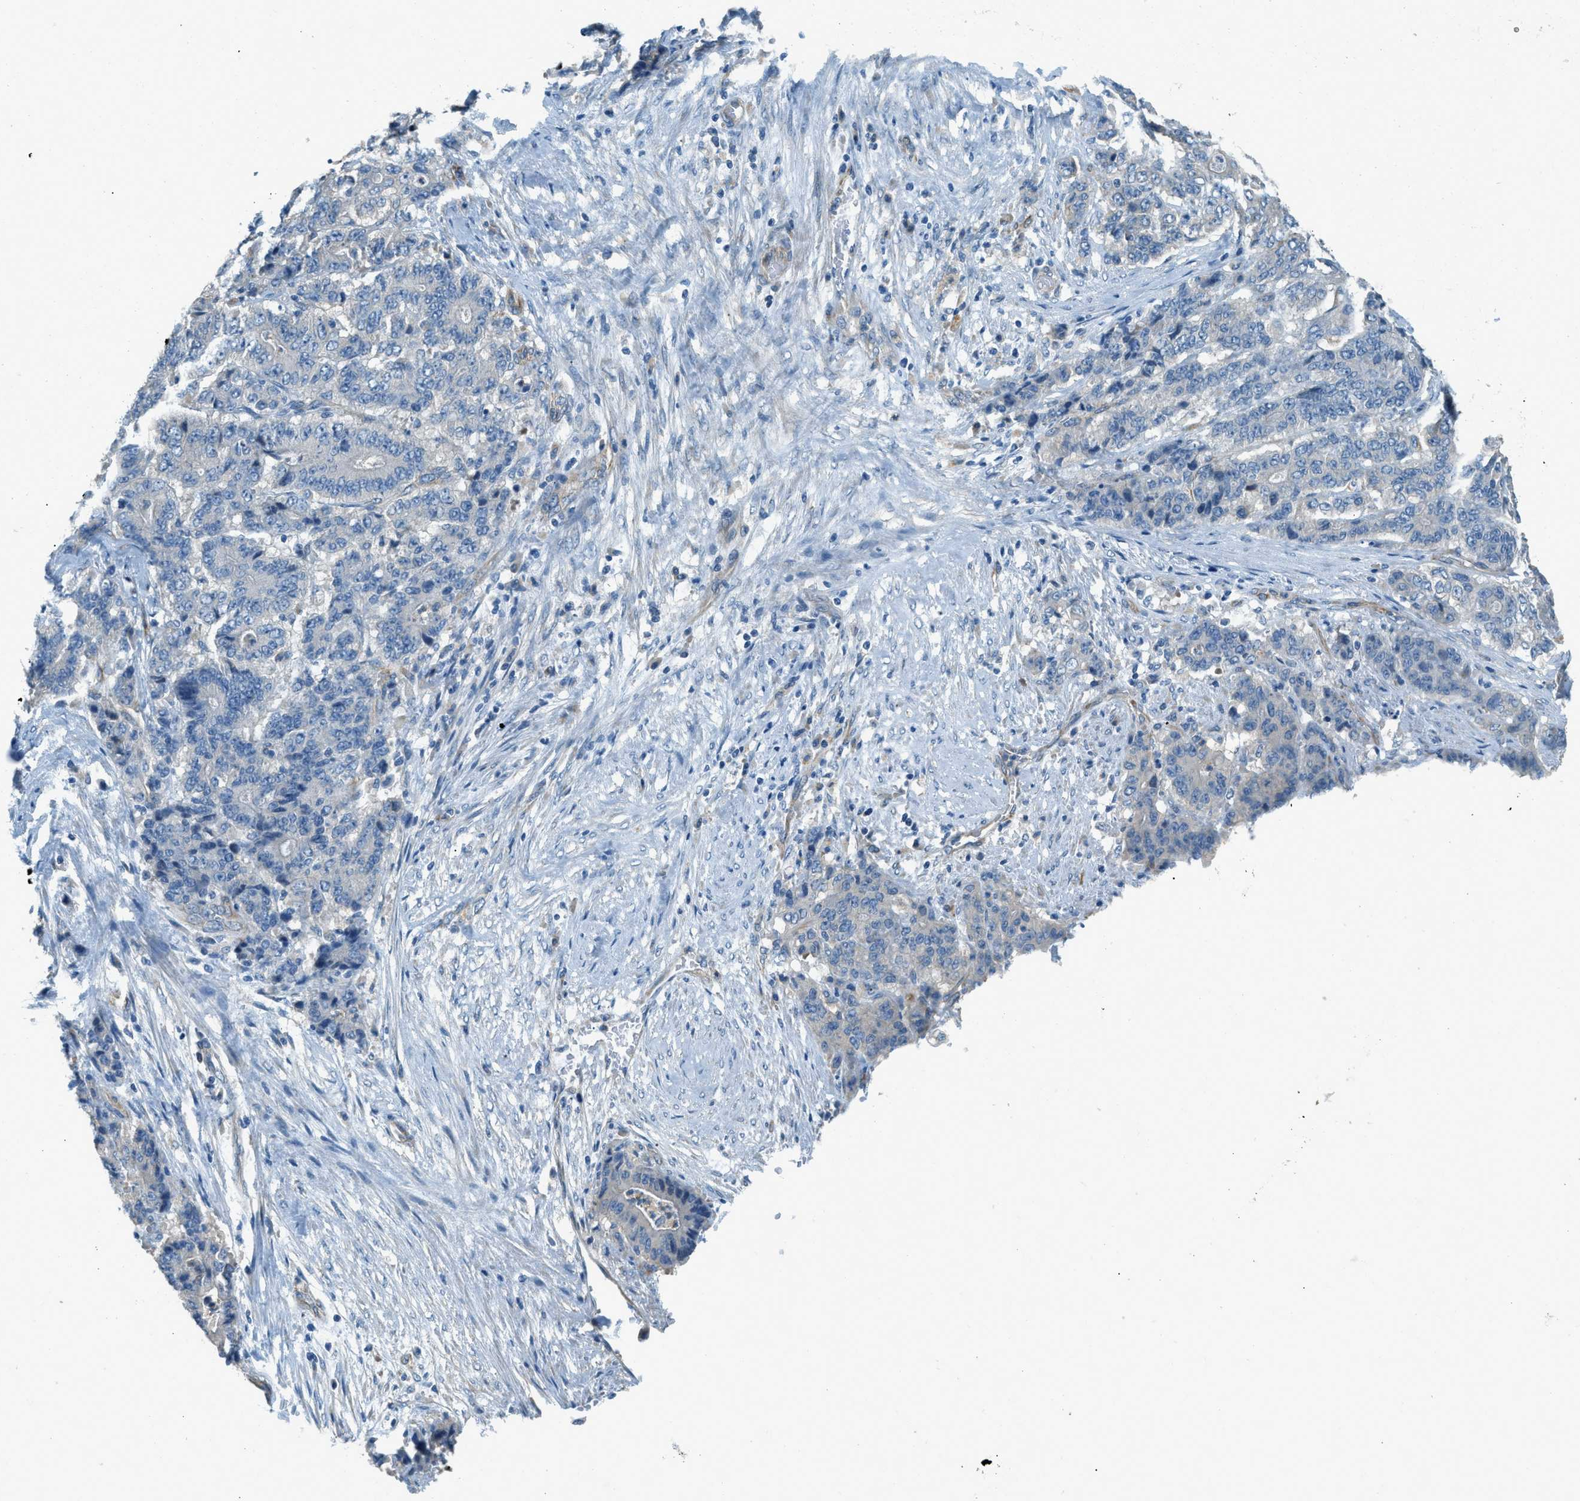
{"staining": {"intensity": "negative", "quantity": "none", "location": "none"}, "tissue": "stomach cancer", "cell_type": "Tumor cells", "image_type": "cancer", "snomed": [{"axis": "morphology", "description": "Adenocarcinoma, NOS"}, {"axis": "topography", "description": "Stomach"}], "caption": "Adenocarcinoma (stomach) was stained to show a protein in brown. There is no significant positivity in tumor cells. (Stains: DAB (3,3'-diaminobenzidine) IHC with hematoxylin counter stain, Microscopy: brightfield microscopy at high magnification).", "gene": "ZNF367", "patient": {"sex": "female", "age": 73}}